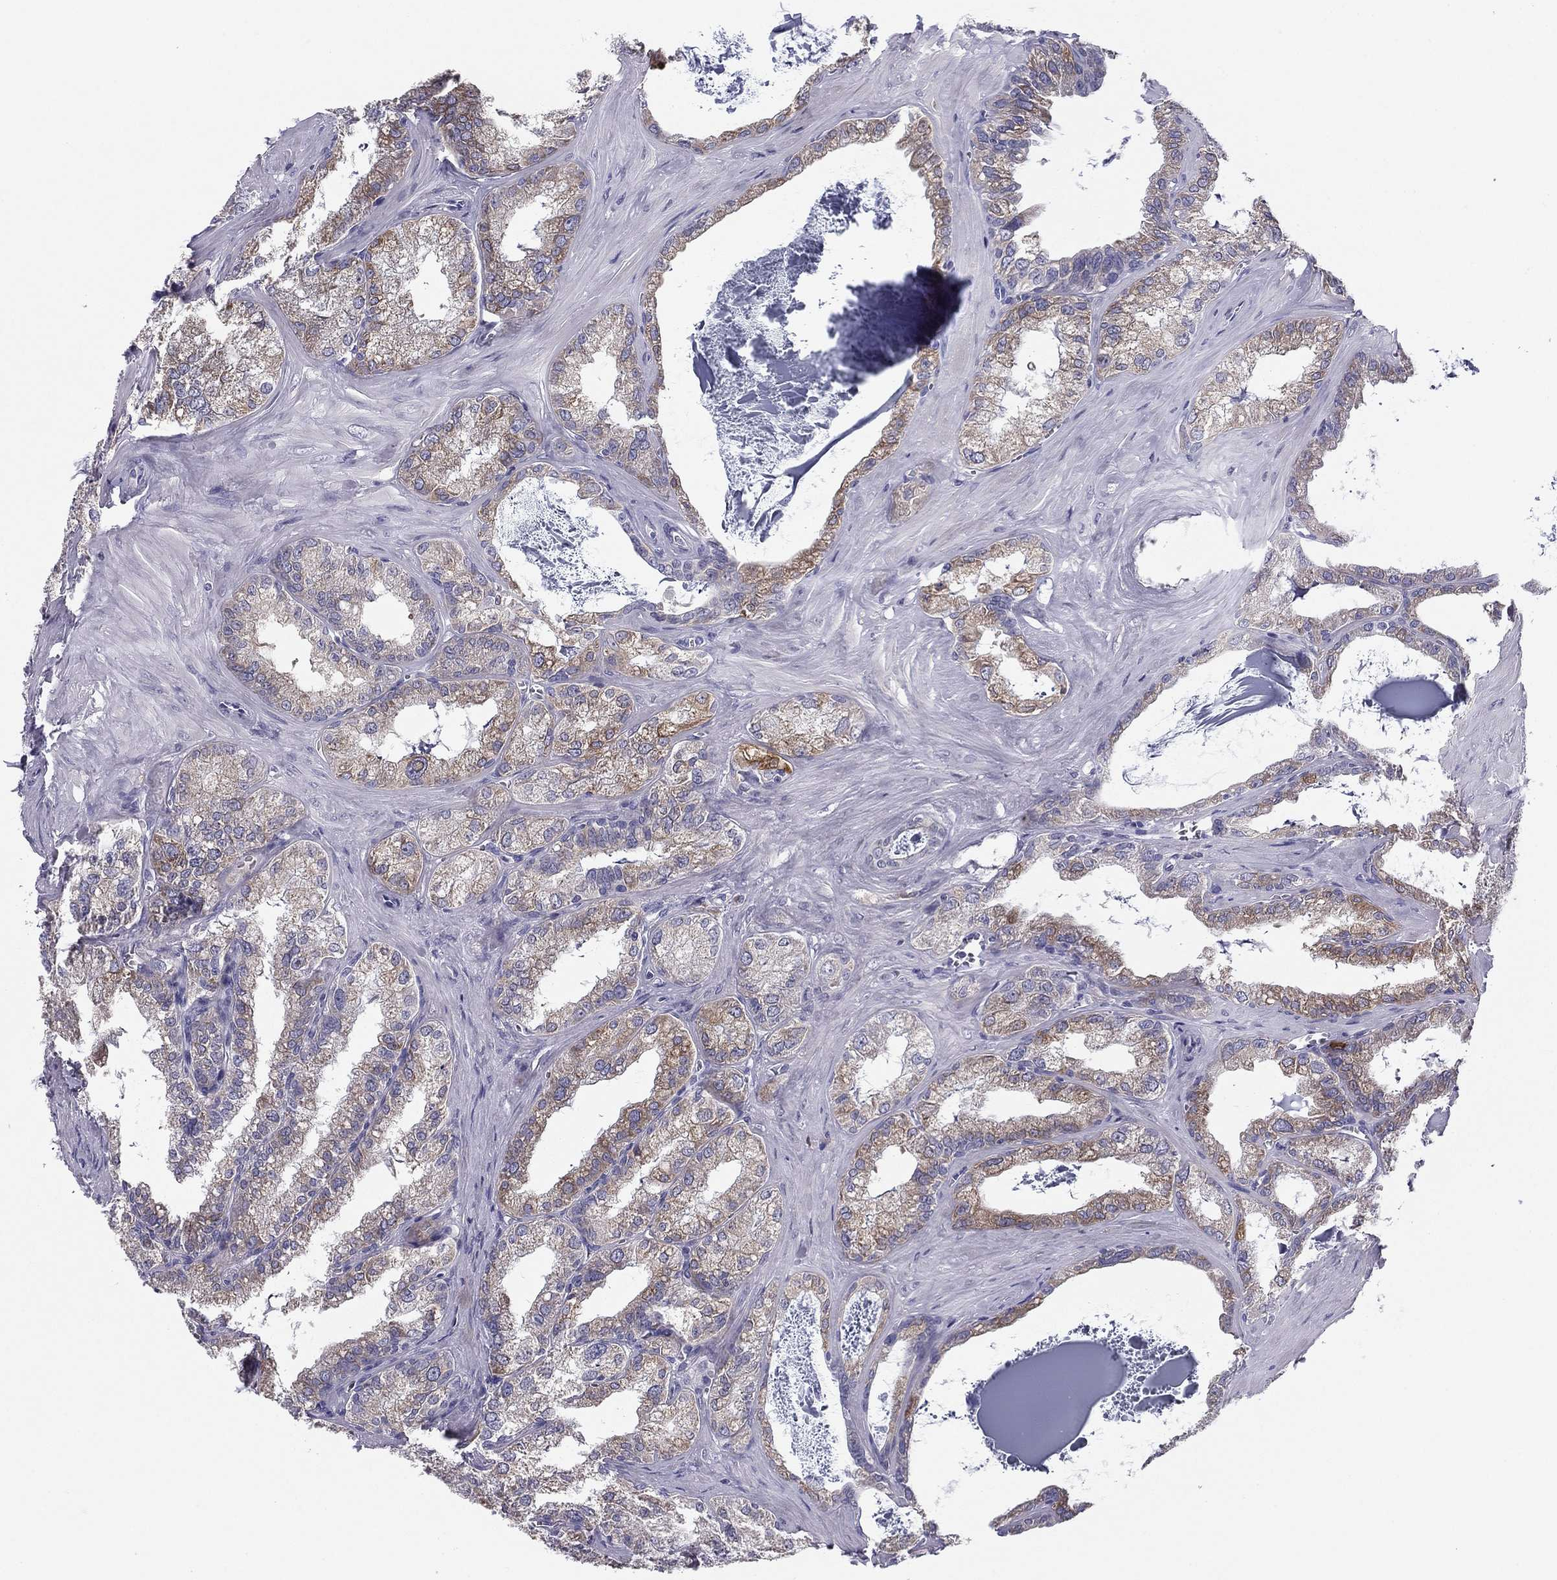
{"staining": {"intensity": "strong", "quantity": "<25%", "location": "cytoplasmic/membranous"}, "tissue": "seminal vesicle", "cell_type": "Glandular cells", "image_type": "normal", "snomed": [{"axis": "morphology", "description": "Normal tissue, NOS"}, {"axis": "topography", "description": "Seminal veicle"}], "caption": "Strong cytoplasmic/membranous protein expression is present in about <25% of glandular cells in seminal vesicle. Using DAB (3,3'-diaminobenzidine) (brown) and hematoxylin (blue) stains, captured at high magnification using brightfield microscopy.", "gene": "TMED3", "patient": {"sex": "male", "age": 57}}